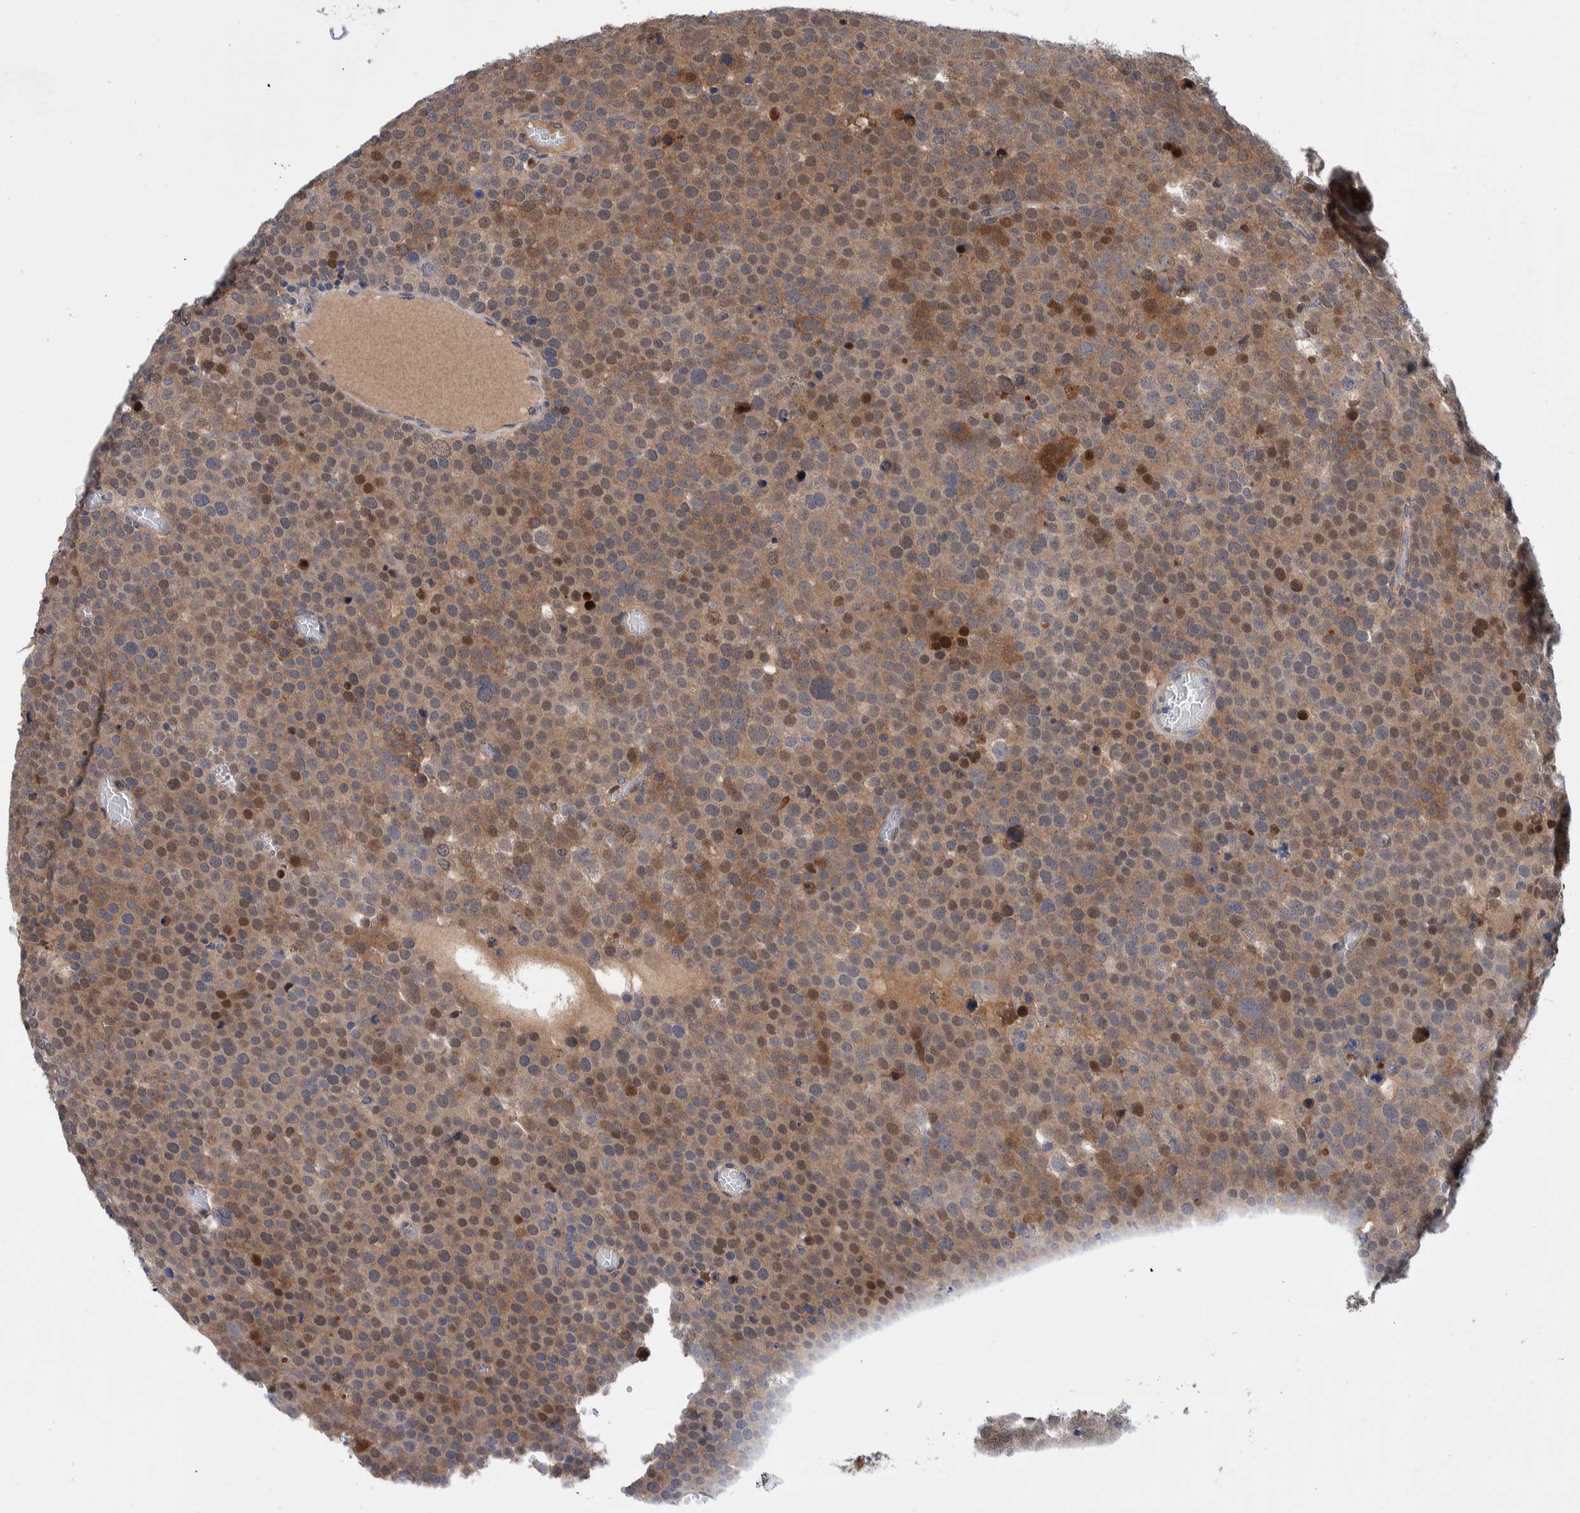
{"staining": {"intensity": "moderate", "quantity": ">75%", "location": "cytoplasmic/membranous,nuclear"}, "tissue": "testis cancer", "cell_type": "Tumor cells", "image_type": "cancer", "snomed": [{"axis": "morphology", "description": "Seminoma, NOS"}, {"axis": "topography", "description": "Testis"}], "caption": "Immunohistochemistry (IHC) histopathology image of neoplastic tissue: seminoma (testis) stained using IHC displays medium levels of moderate protein expression localized specifically in the cytoplasmic/membranous and nuclear of tumor cells, appearing as a cytoplasmic/membranous and nuclear brown color.", "gene": "PFAS", "patient": {"sex": "male", "age": 71}}